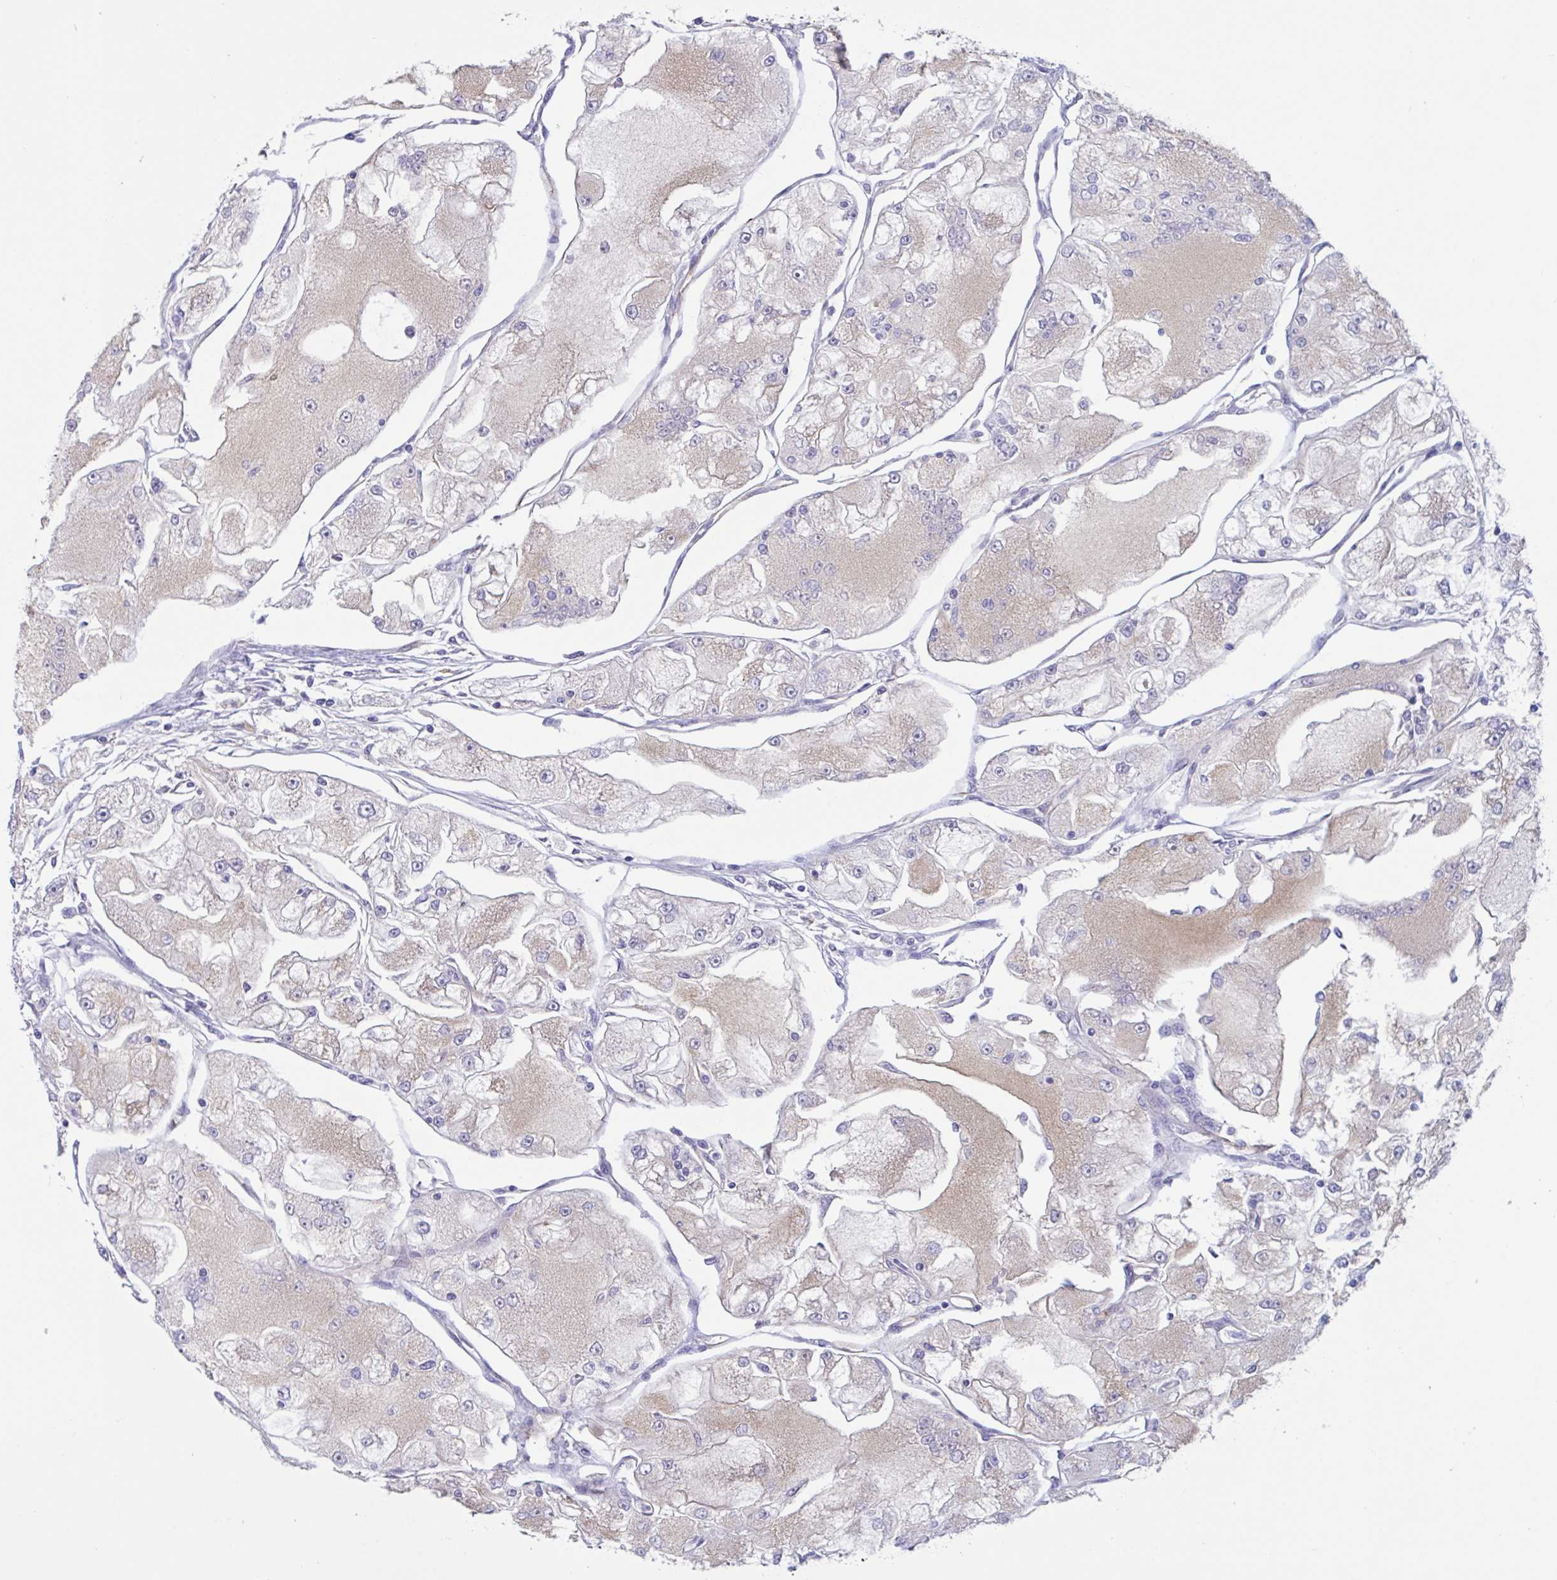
{"staining": {"intensity": "weak", "quantity": "25%-75%", "location": "cytoplasmic/membranous"}, "tissue": "renal cancer", "cell_type": "Tumor cells", "image_type": "cancer", "snomed": [{"axis": "morphology", "description": "Adenocarcinoma, NOS"}, {"axis": "topography", "description": "Kidney"}], "caption": "Protein staining of renal cancer (adenocarcinoma) tissue demonstrates weak cytoplasmic/membranous positivity in approximately 25%-75% of tumor cells.", "gene": "RPL22L1", "patient": {"sex": "female", "age": 72}}